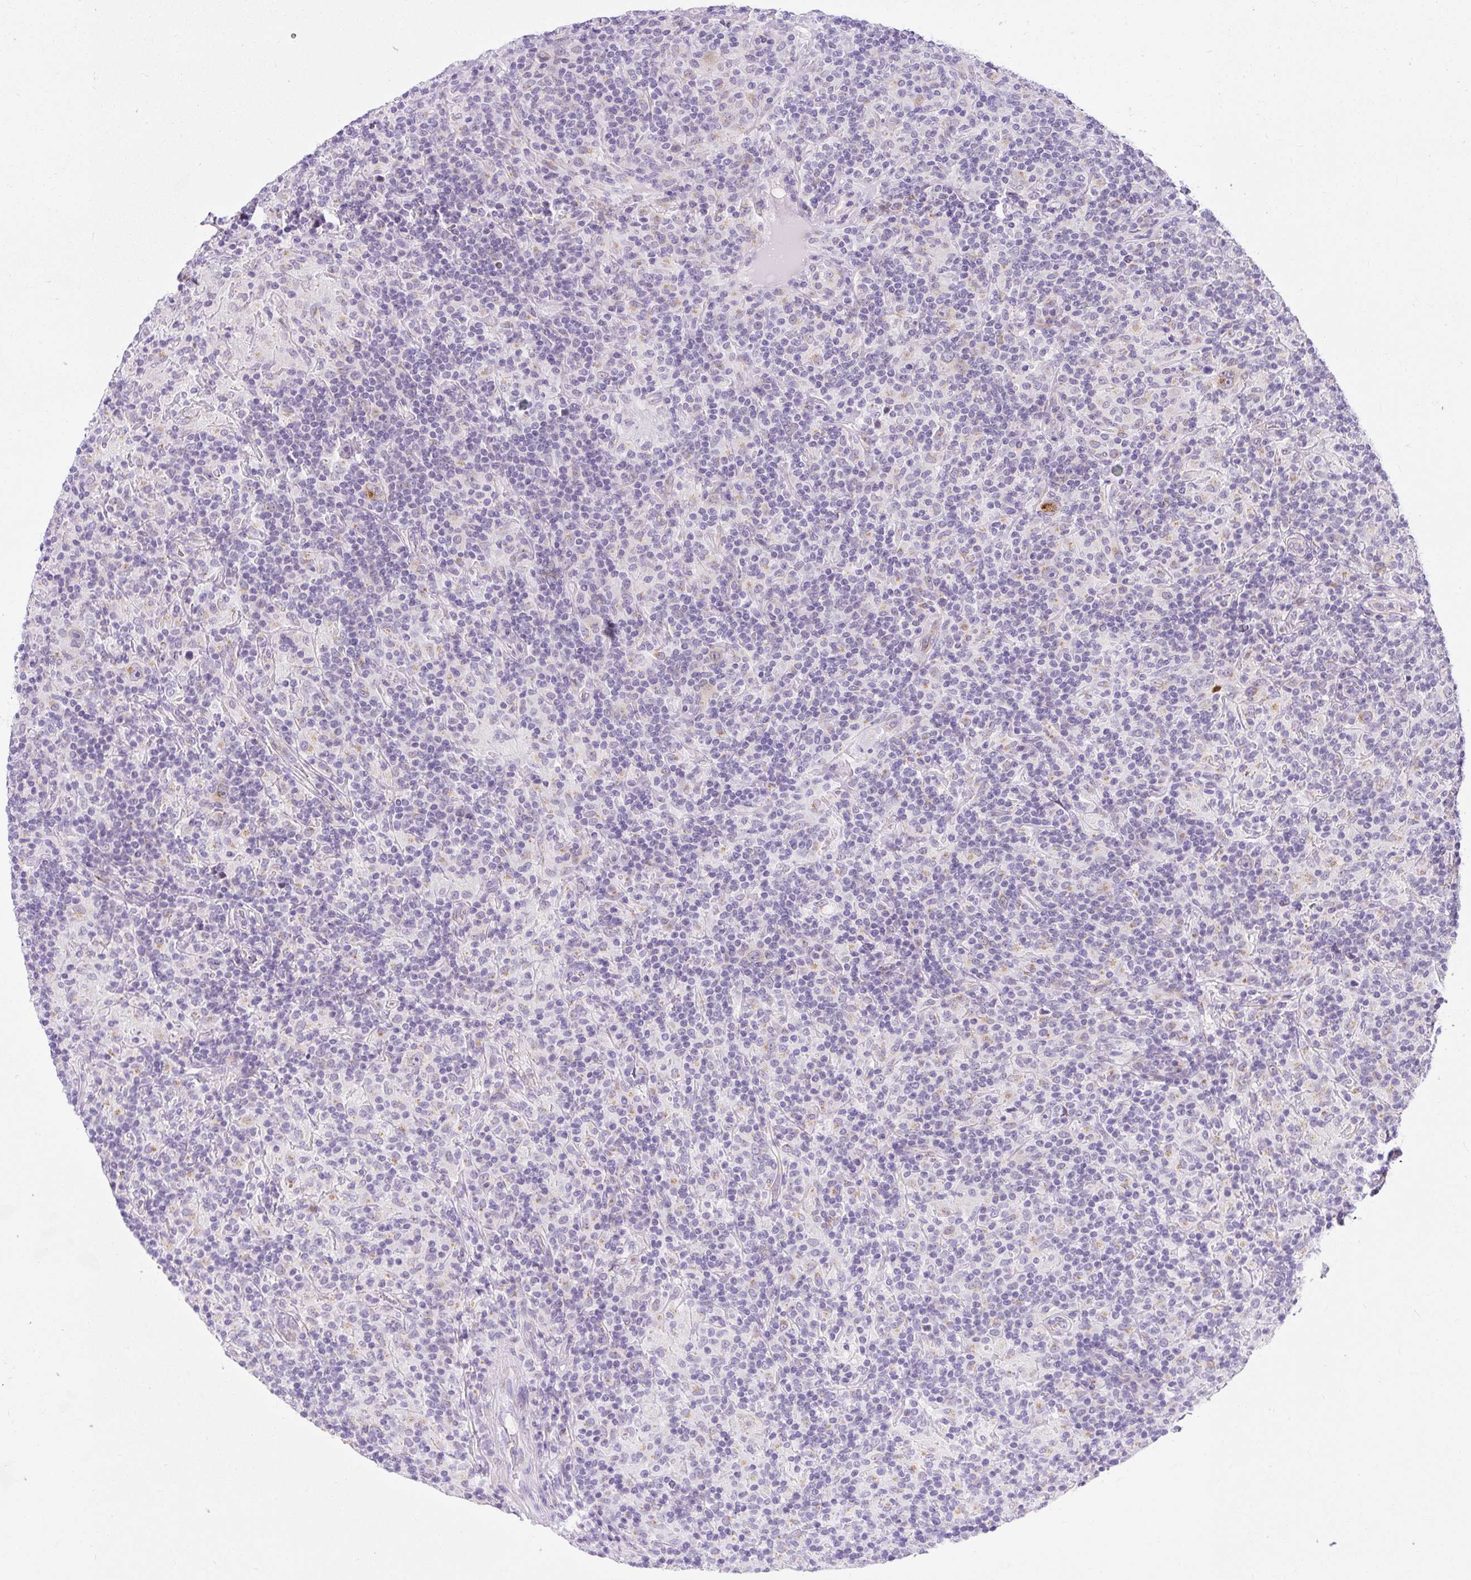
{"staining": {"intensity": "negative", "quantity": "none", "location": "none"}, "tissue": "lymphoma", "cell_type": "Tumor cells", "image_type": "cancer", "snomed": [{"axis": "morphology", "description": "Hodgkin's disease, NOS"}, {"axis": "topography", "description": "Lymph node"}], "caption": "An IHC micrograph of lymphoma is shown. There is no staining in tumor cells of lymphoma. (DAB immunohistochemistry (IHC) visualized using brightfield microscopy, high magnification).", "gene": "GOLGA8A", "patient": {"sex": "male", "age": 70}}